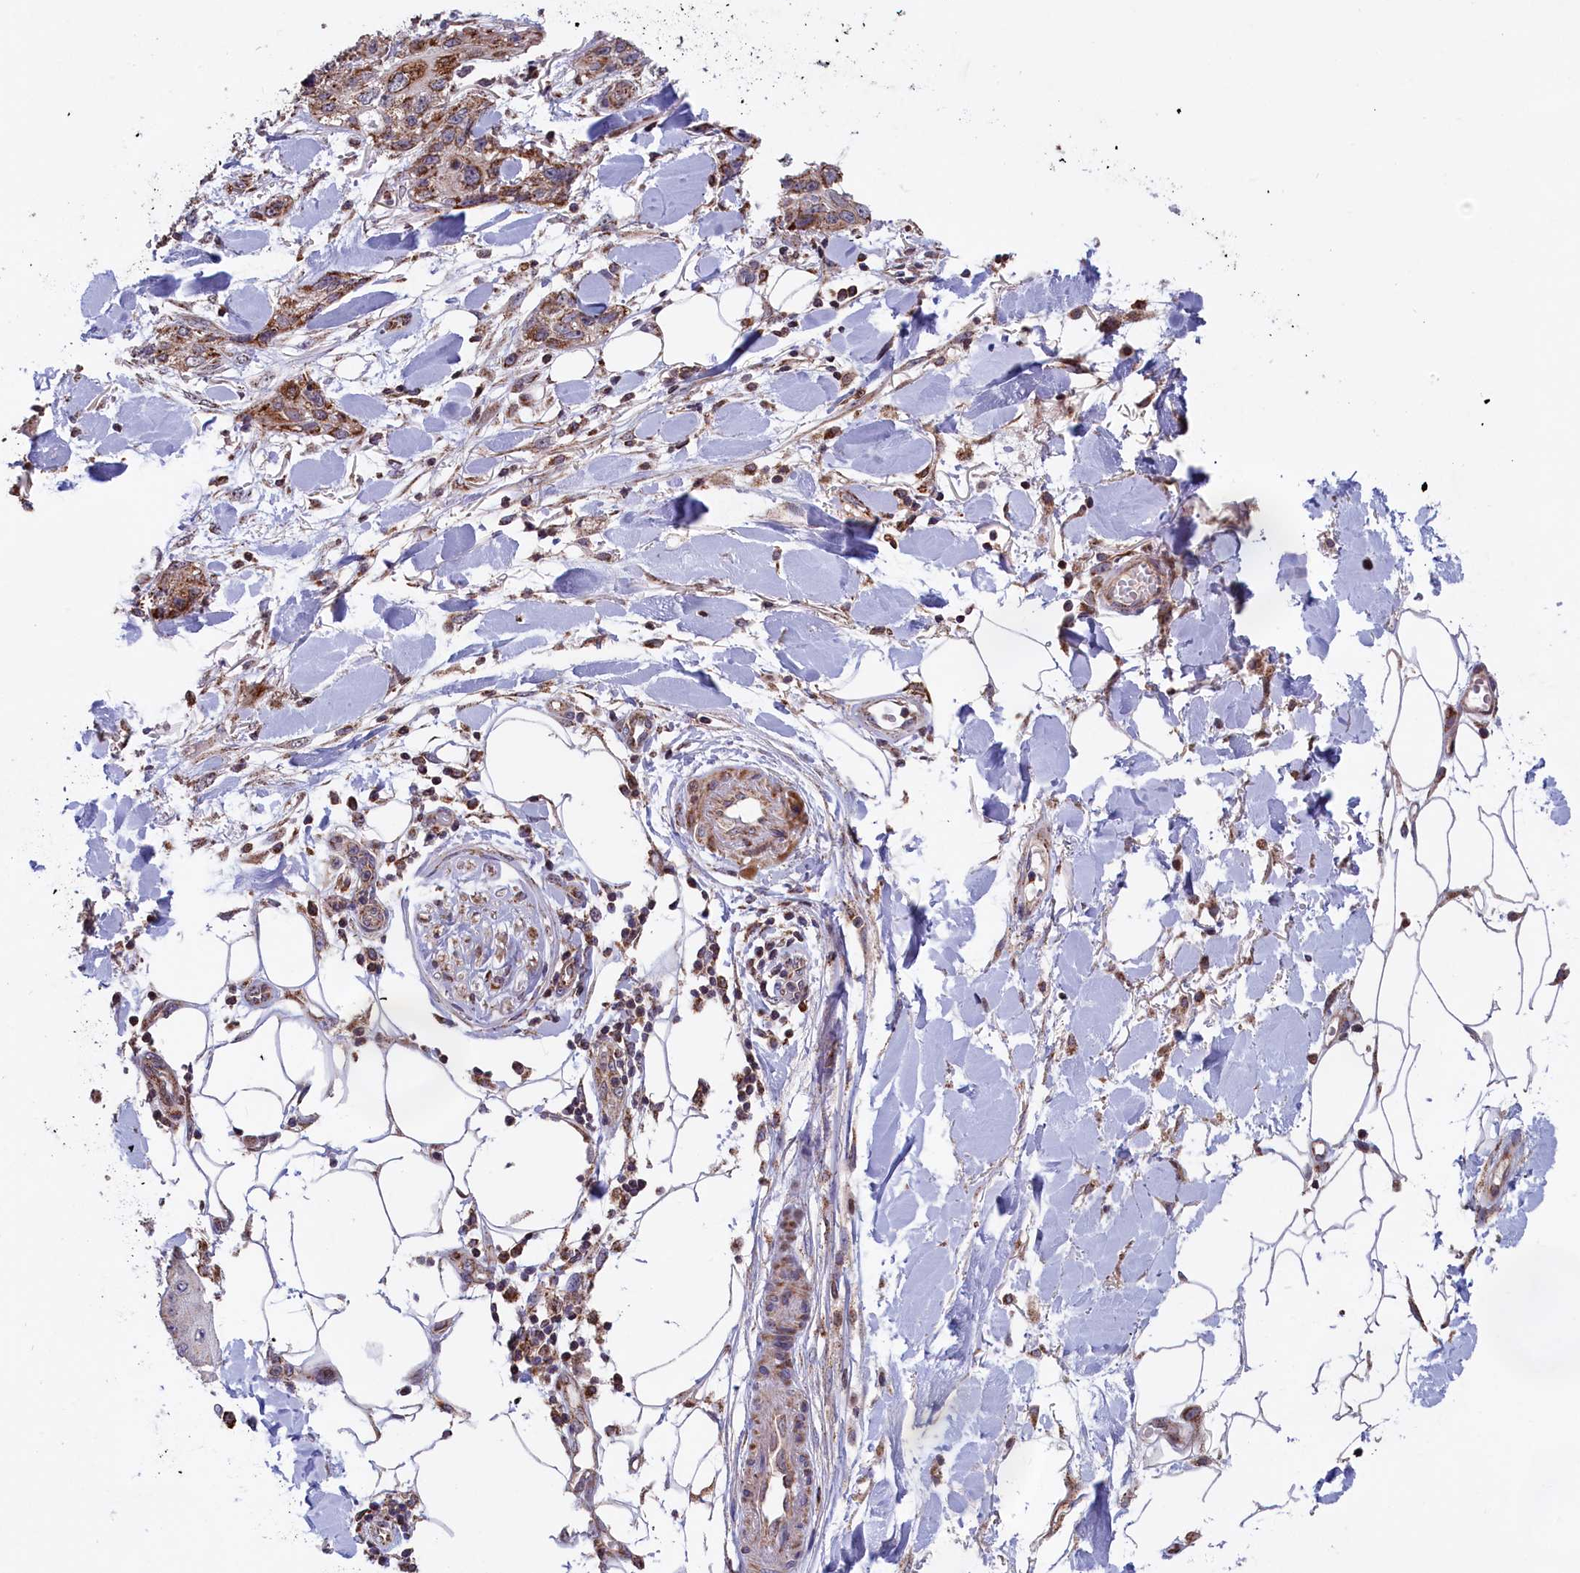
{"staining": {"intensity": "moderate", "quantity": ">75%", "location": "cytoplasmic/membranous"}, "tissue": "skin cancer", "cell_type": "Tumor cells", "image_type": "cancer", "snomed": [{"axis": "morphology", "description": "Normal tissue, NOS"}, {"axis": "morphology", "description": "Squamous cell carcinoma, NOS"}, {"axis": "topography", "description": "Skin"}], "caption": "This photomicrograph displays skin squamous cell carcinoma stained with IHC to label a protein in brown. The cytoplasmic/membranous of tumor cells show moderate positivity for the protein. Nuclei are counter-stained blue.", "gene": "TIMM44", "patient": {"sex": "male", "age": 72}}